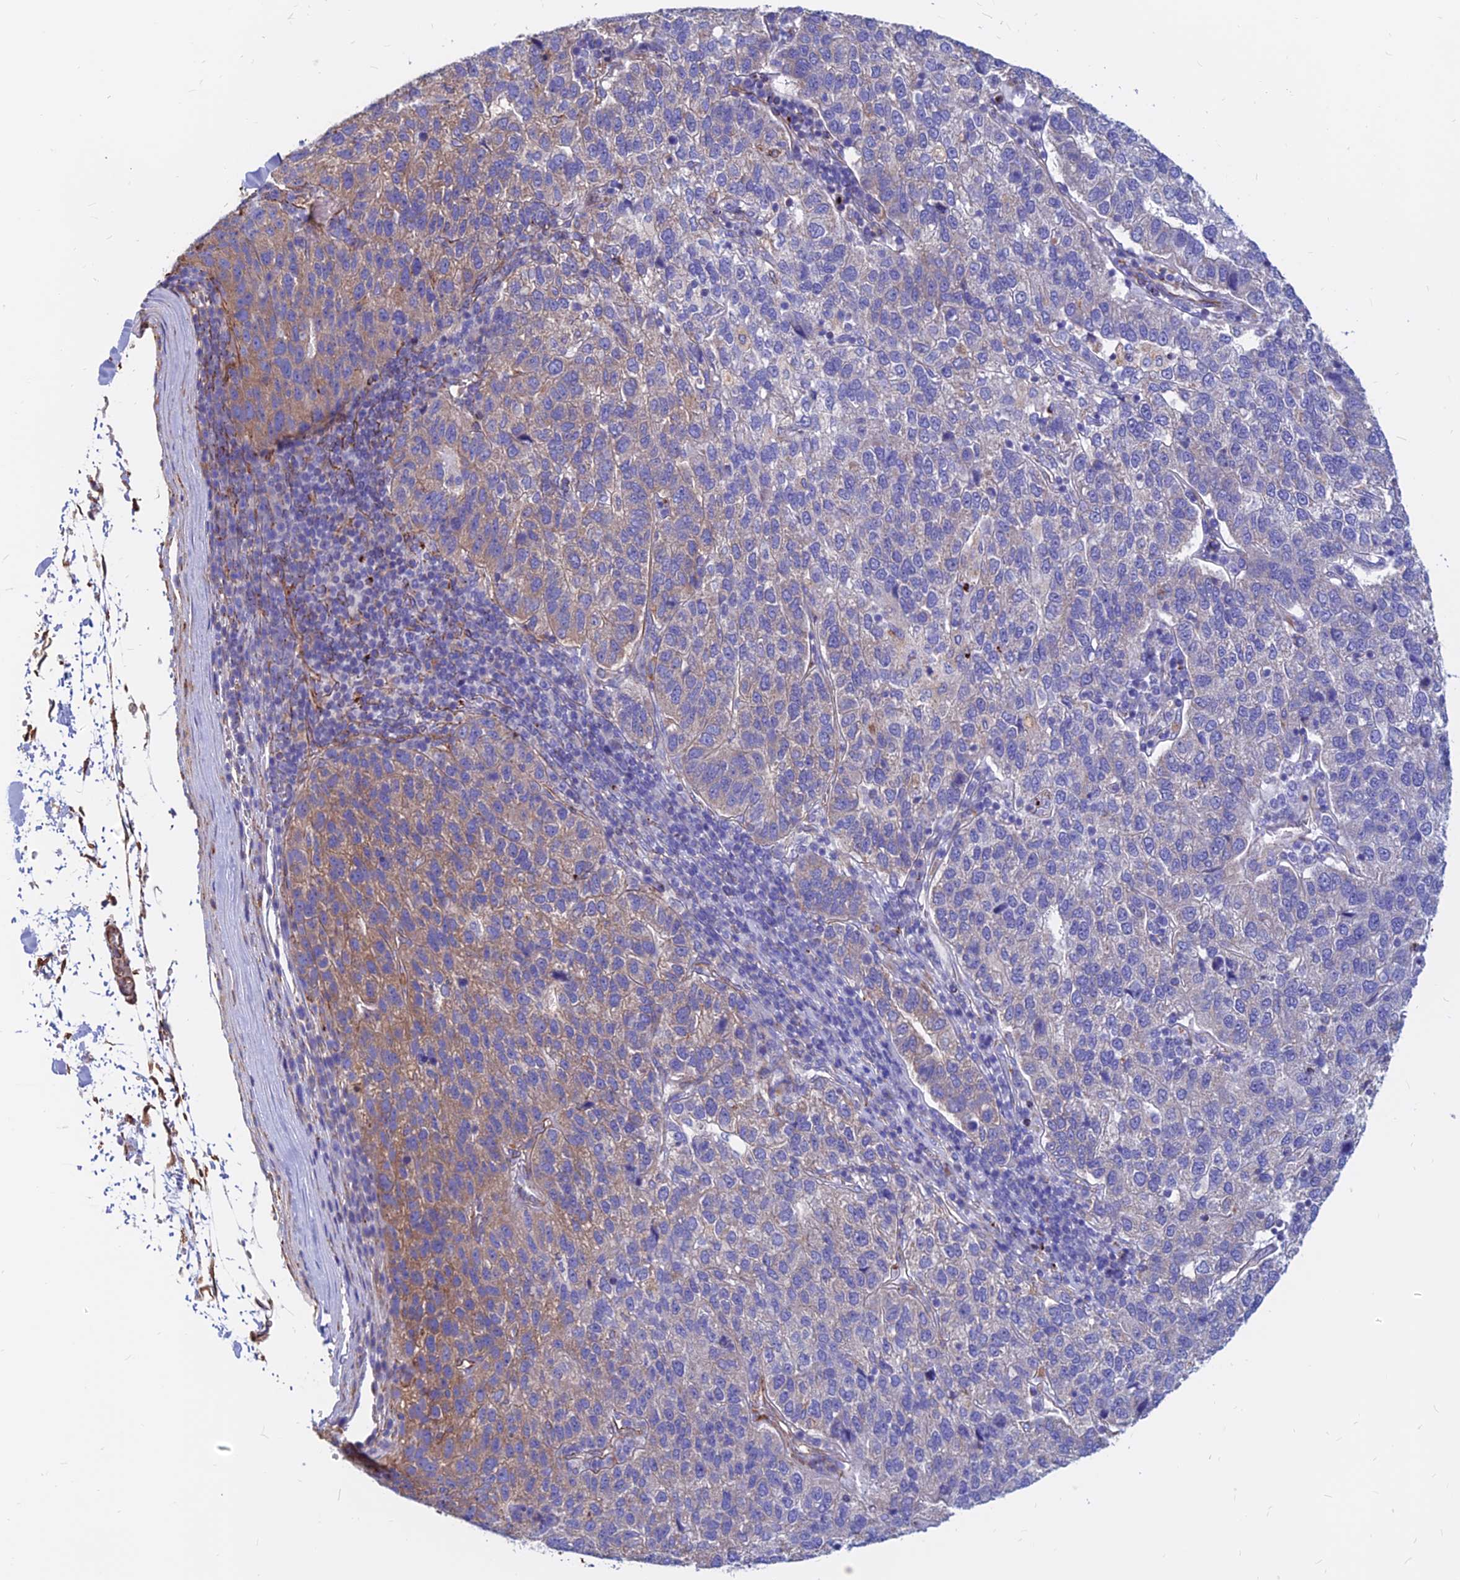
{"staining": {"intensity": "moderate", "quantity": "<25%", "location": "cytoplasmic/membranous"}, "tissue": "pancreatic cancer", "cell_type": "Tumor cells", "image_type": "cancer", "snomed": [{"axis": "morphology", "description": "Adenocarcinoma, NOS"}, {"axis": "topography", "description": "Pancreas"}], "caption": "A low amount of moderate cytoplasmic/membranous staining is appreciated in approximately <25% of tumor cells in adenocarcinoma (pancreatic) tissue. Using DAB (3,3'-diaminobenzidine) (brown) and hematoxylin (blue) stains, captured at high magnification using brightfield microscopy.", "gene": "CDK18", "patient": {"sex": "female", "age": 61}}